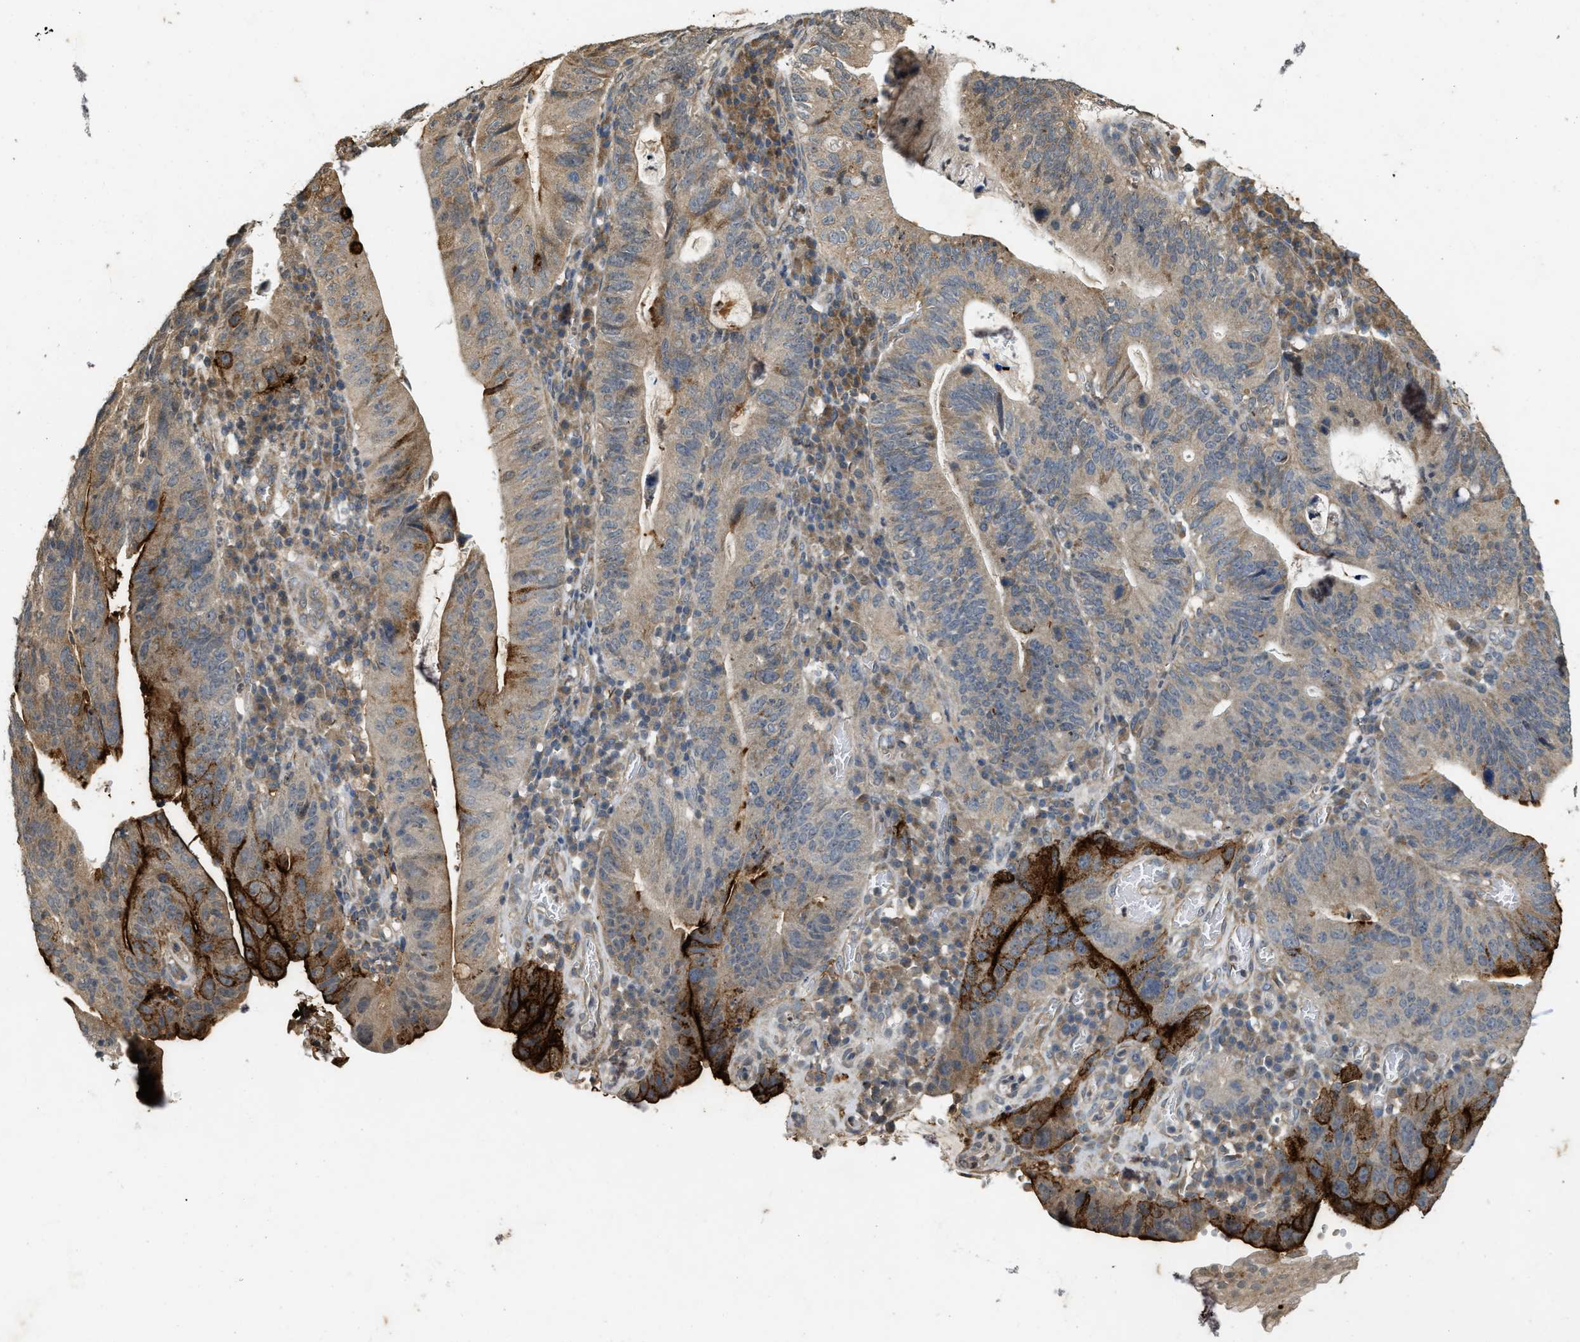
{"staining": {"intensity": "moderate", "quantity": "25%-75%", "location": "cytoplasmic/membranous"}, "tissue": "stomach cancer", "cell_type": "Tumor cells", "image_type": "cancer", "snomed": [{"axis": "morphology", "description": "Adenocarcinoma, NOS"}, {"axis": "topography", "description": "Stomach"}], "caption": "About 25%-75% of tumor cells in human stomach cancer (adenocarcinoma) show moderate cytoplasmic/membranous protein positivity as visualized by brown immunohistochemical staining.", "gene": "KIF21A", "patient": {"sex": "male", "age": 59}}